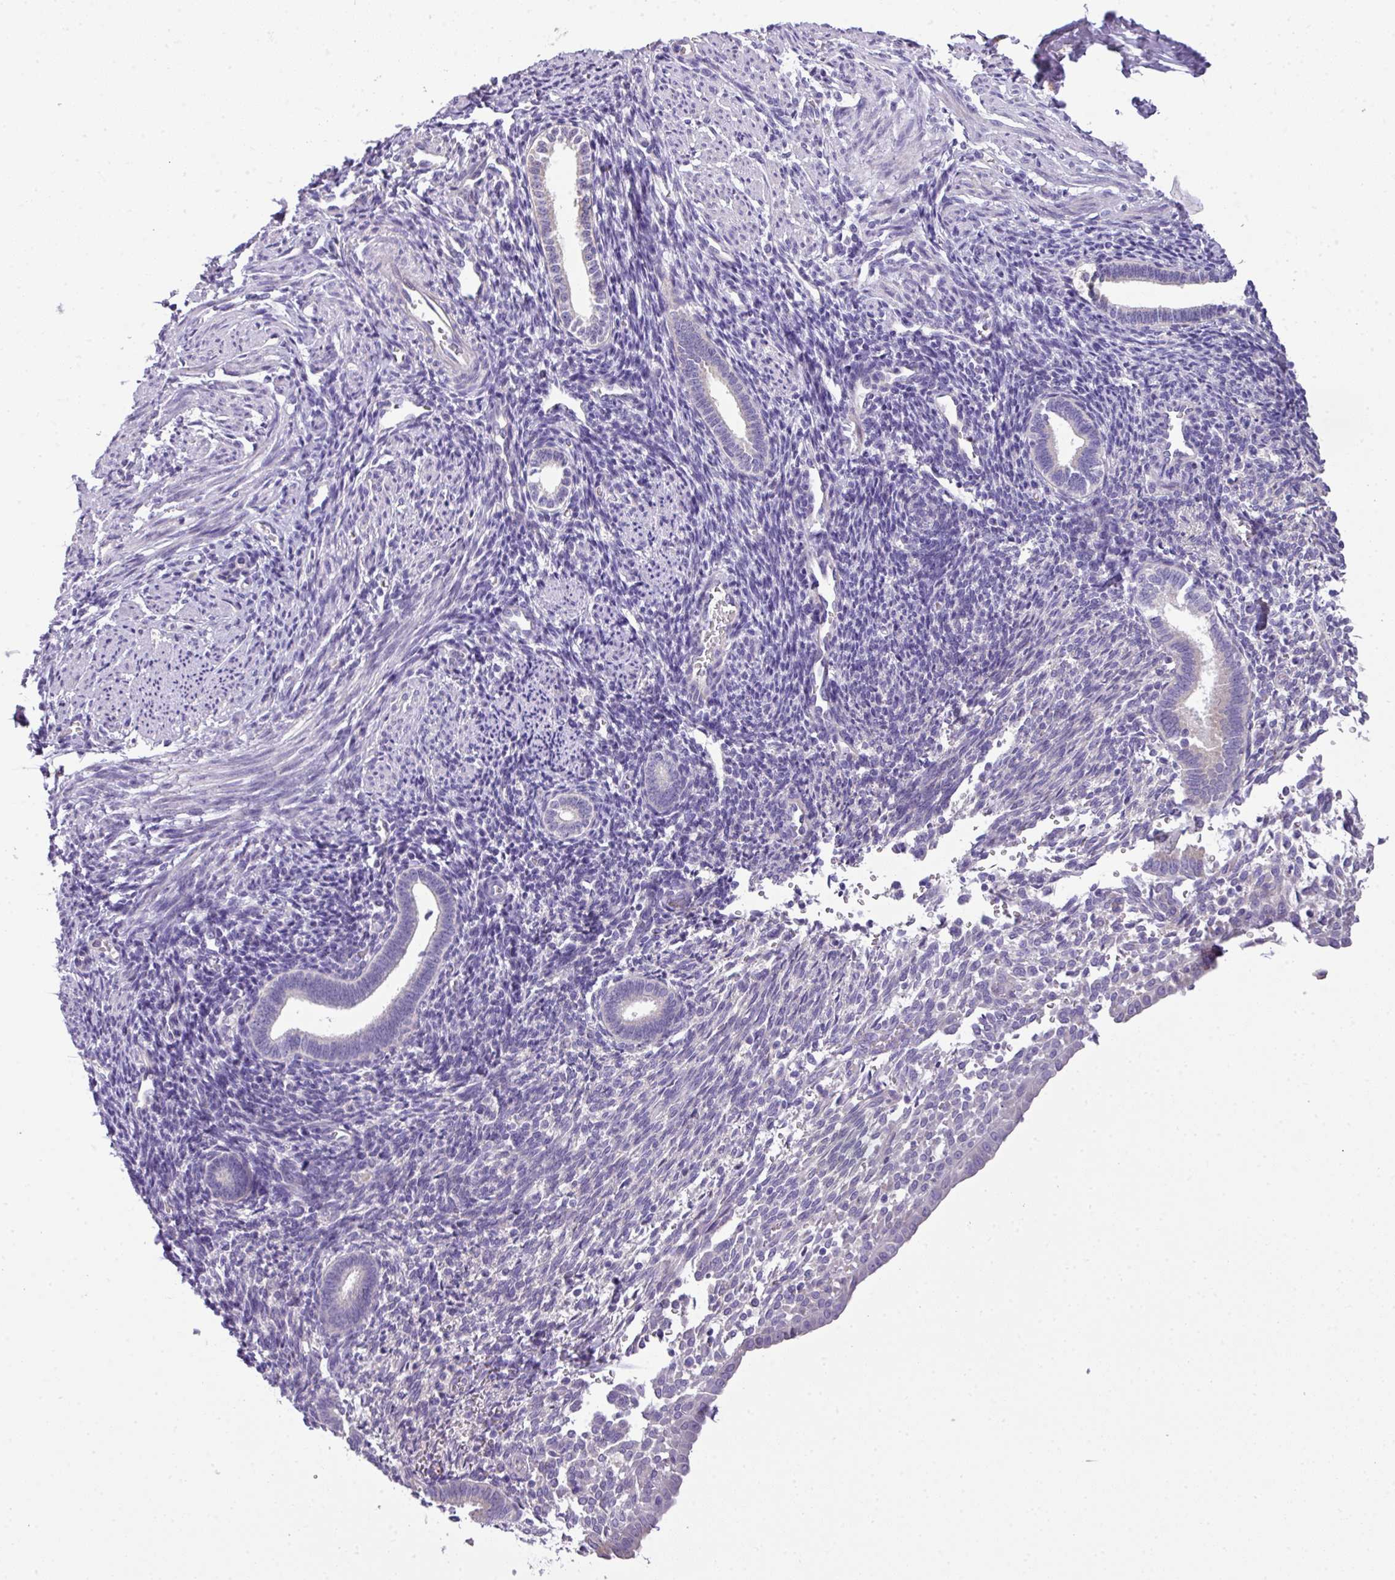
{"staining": {"intensity": "negative", "quantity": "none", "location": "none"}, "tissue": "endometrium", "cell_type": "Cells in endometrial stroma", "image_type": "normal", "snomed": [{"axis": "morphology", "description": "Normal tissue, NOS"}, {"axis": "topography", "description": "Endometrium"}], "caption": "This photomicrograph is of unremarkable endometrium stained with IHC to label a protein in brown with the nuclei are counter-stained blue. There is no staining in cells in endometrial stroma.", "gene": "PIK3R5", "patient": {"sex": "female", "age": 32}}